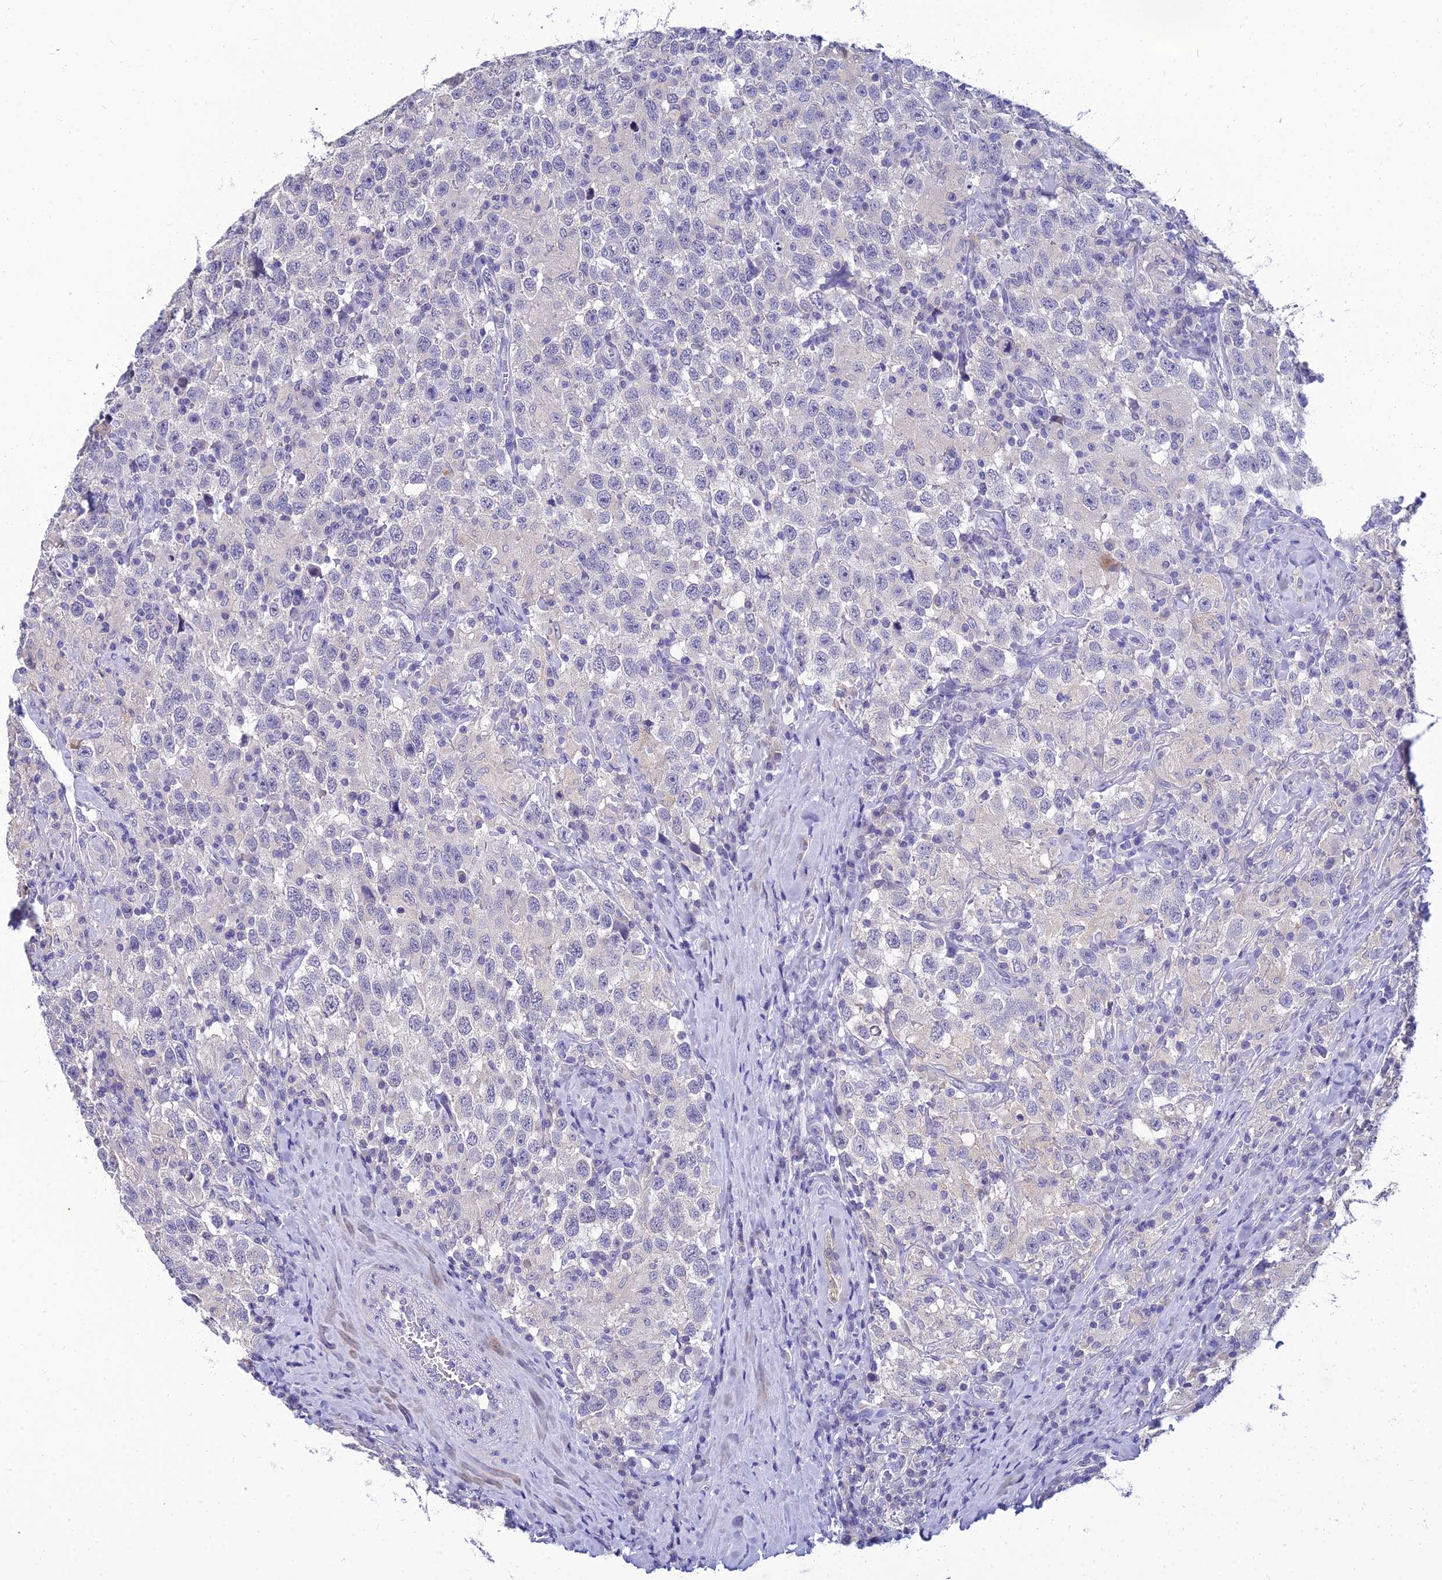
{"staining": {"intensity": "negative", "quantity": "none", "location": "none"}, "tissue": "testis cancer", "cell_type": "Tumor cells", "image_type": "cancer", "snomed": [{"axis": "morphology", "description": "Seminoma, NOS"}, {"axis": "topography", "description": "Testis"}], "caption": "Immunohistochemistry (IHC) photomicrograph of testis cancer (seminoma) stained for a protein (brown), which displays no positivity in tumor cells. (DAB immunohistochemistry (IHC) with hematoxylin counter stain).", "gene": "NPY", "patient": {"sex": "male", "age": 41}}